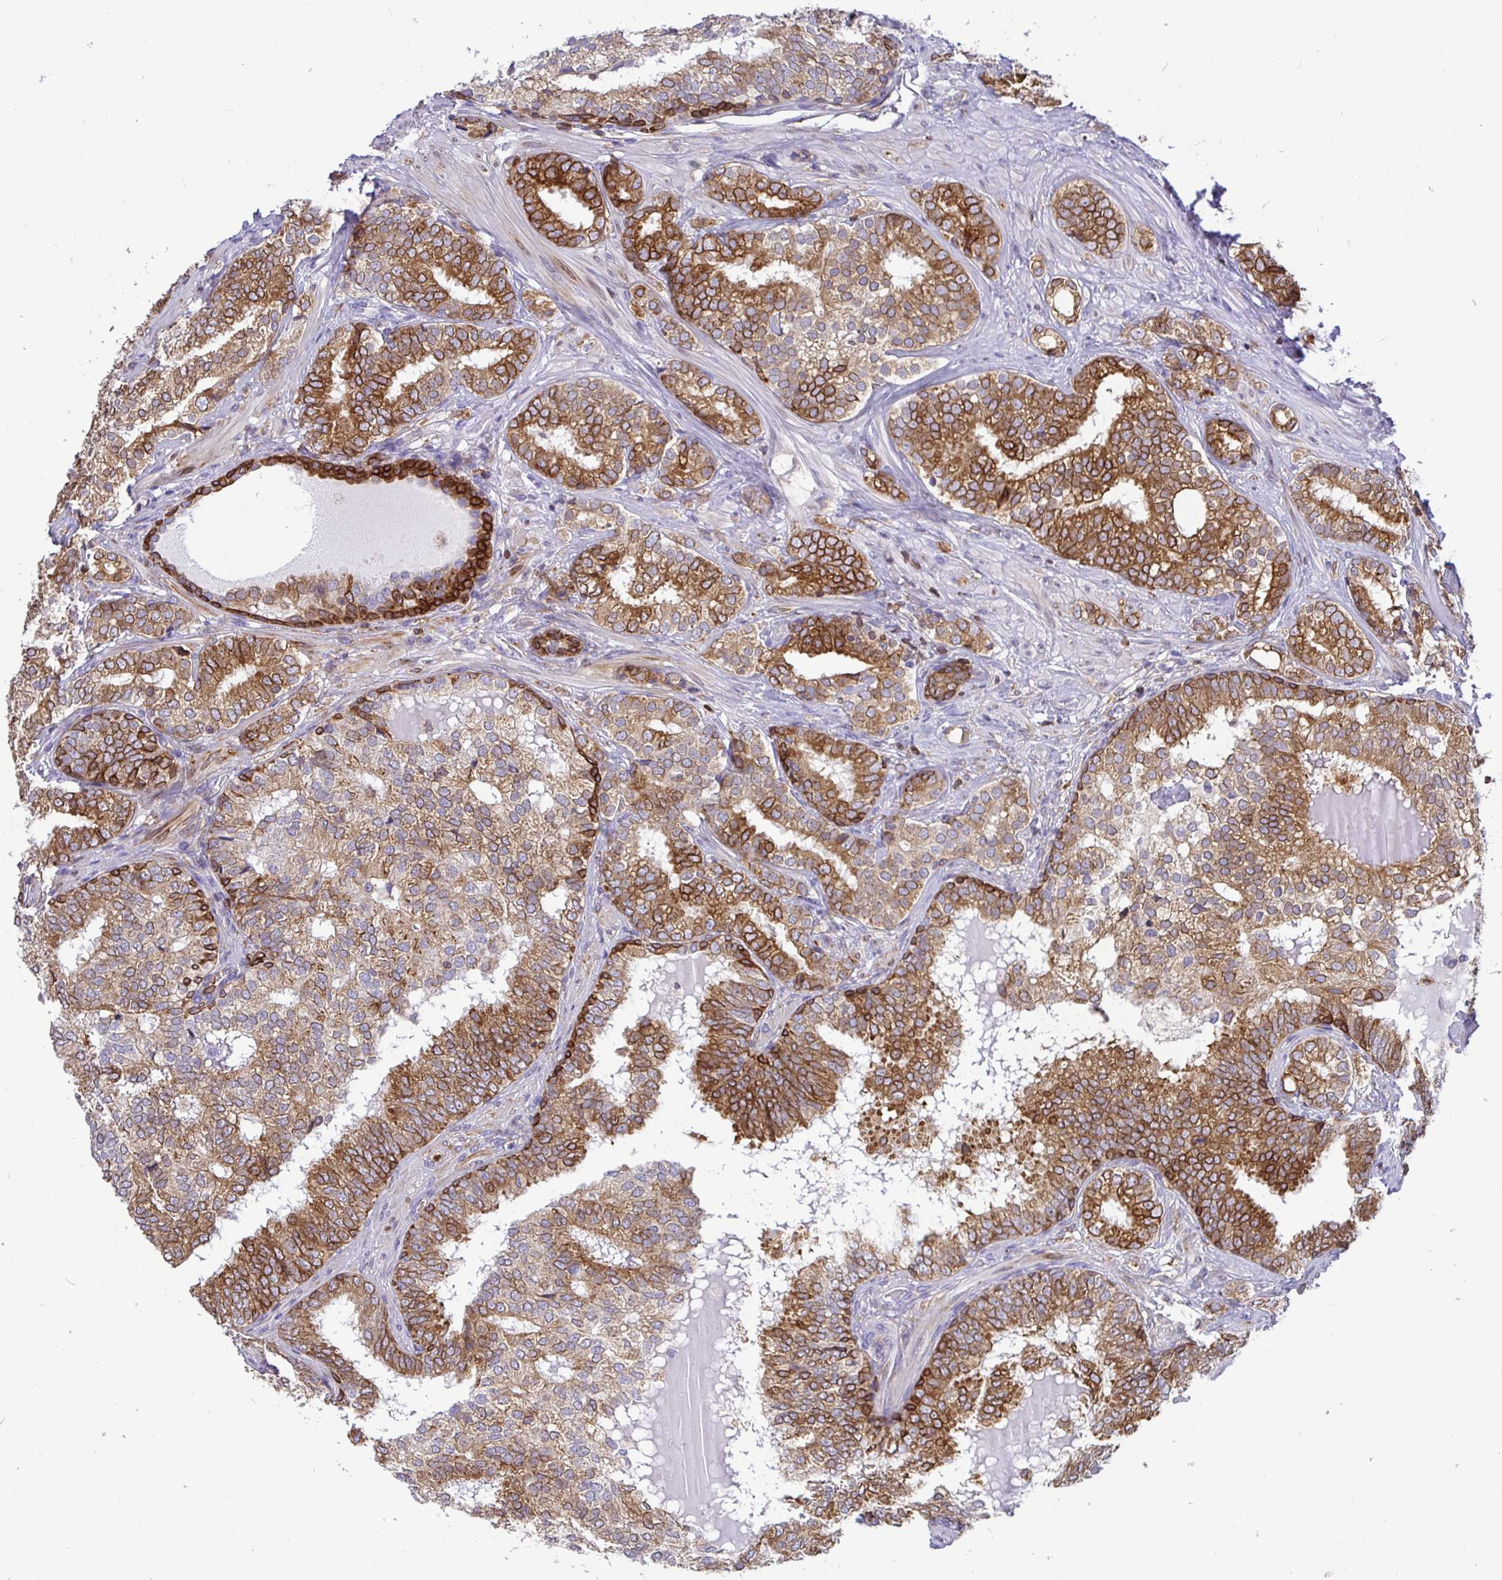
{"staining": {"intensity": "moderate", "quantity": ">75%", "location": "cytoplasmic/membranous"}, "tissue": "prostate cancer", "cell_type": "Tumor cells", "image_type": "cancer", "snomed": [{"axis": "morphology", "description": "Adenocarcinoma, High grade"}, {"axis": "topography", "description": "Prostate"}], "caption": "Immunohistochemistry micrograph of neoplastic tissue: prostate cancer stained using immunohistochemistry reveals medium levels of moderate protein expression localized specifically in the cytoplasmic/membranous of tumor cells, appearing as a cytoplasmic/membranous brown color.", "gene": "TP53I11", "patient": {"sex": "male", "age": 72}}